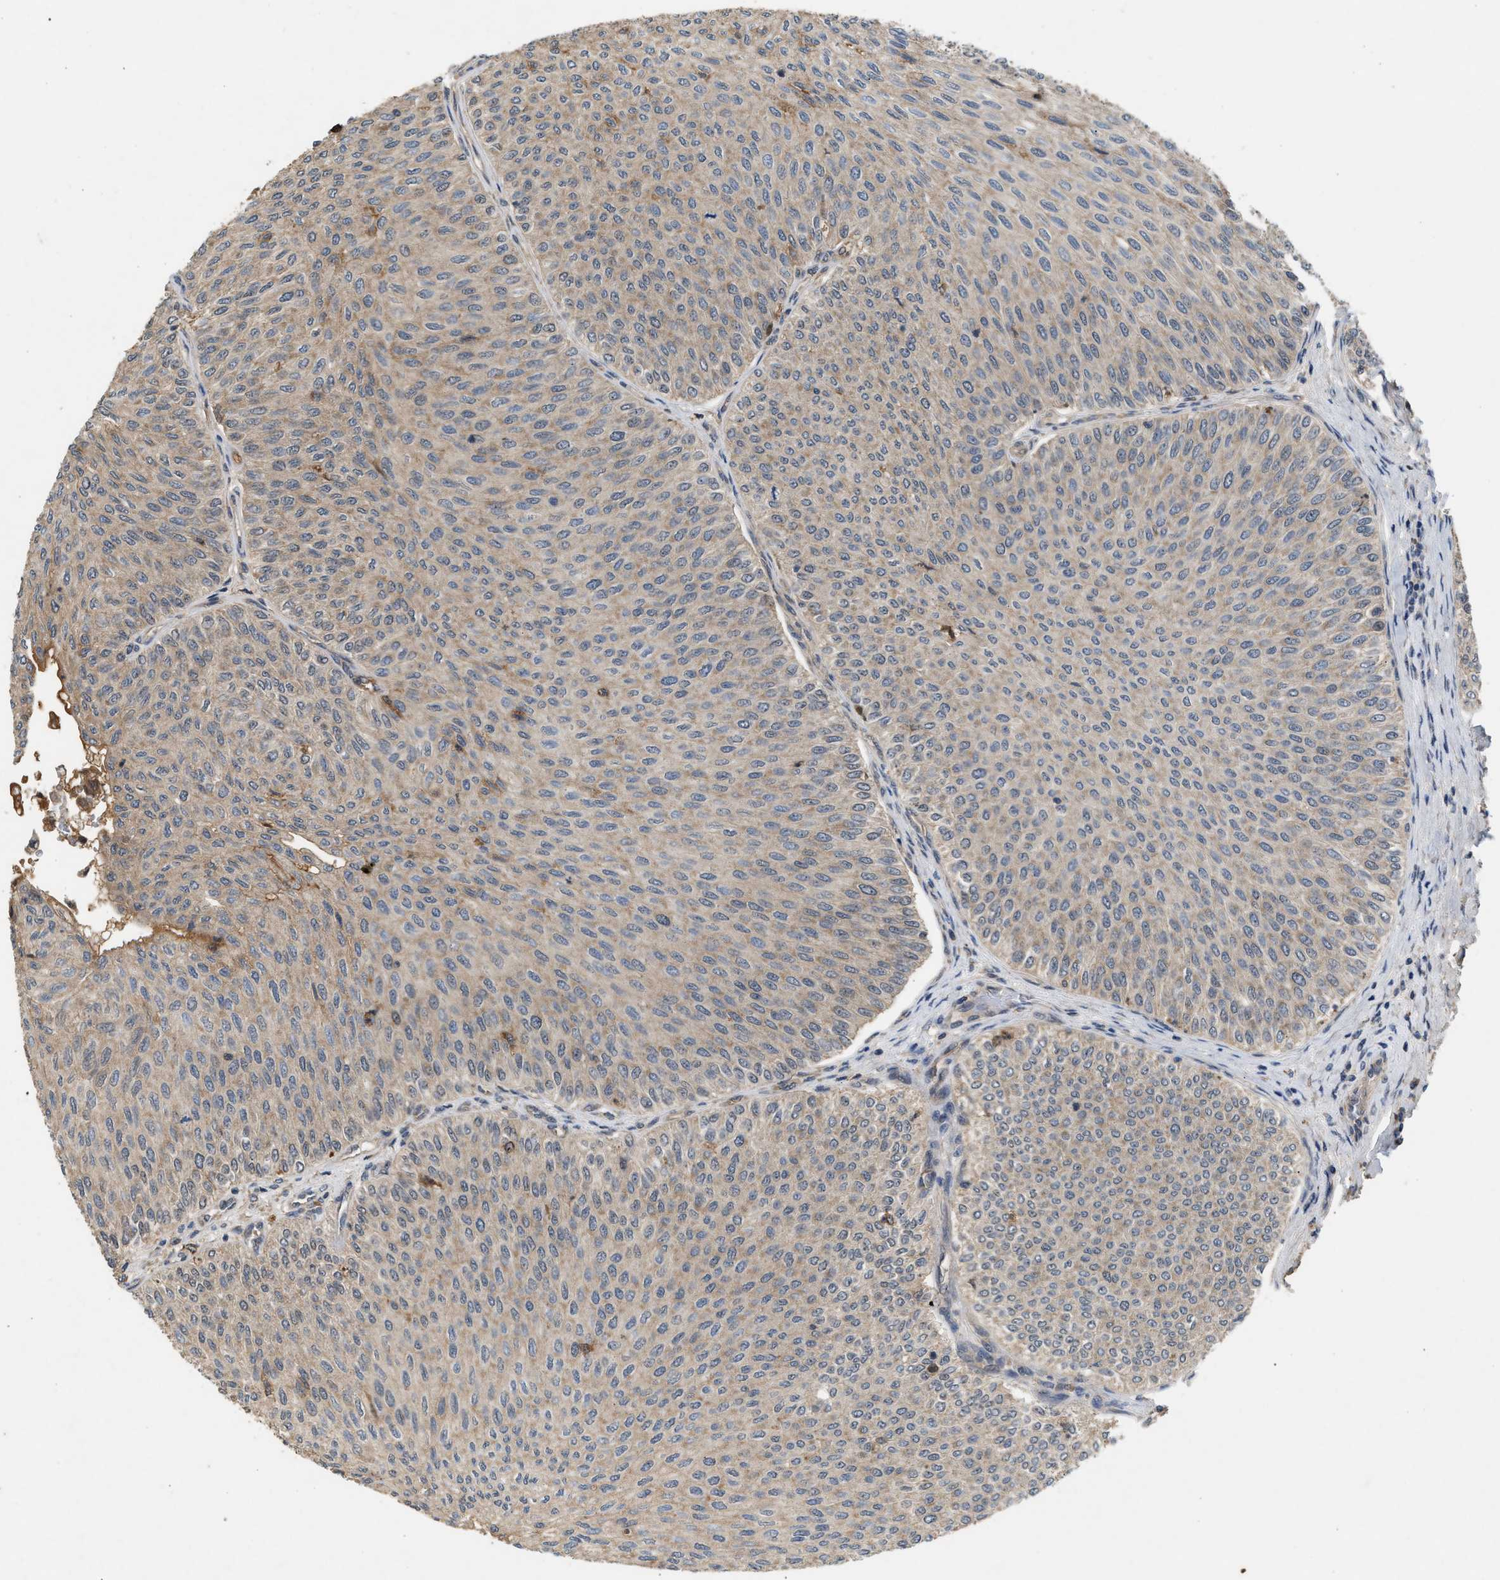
{"staining": {"intensity": "weak", "quantity": "<25%", "location": "cytoplasmic/membranous"}, "tissue": "urothelial cancer", "cell_type": "Tumor cells", "image_type": "cancer", "snomed": [{"axis": "morphology", "description": "Urothelial carcinoma, Low grade"}, {"axis": "topography", "description": "Urinary bladder"}], "caption": "Immunohistochemistry of human urothelial cancer reveals no expression in tumor cells.", "gene": "RUSC2", "patient": {"sex": "male", "age": 78}}